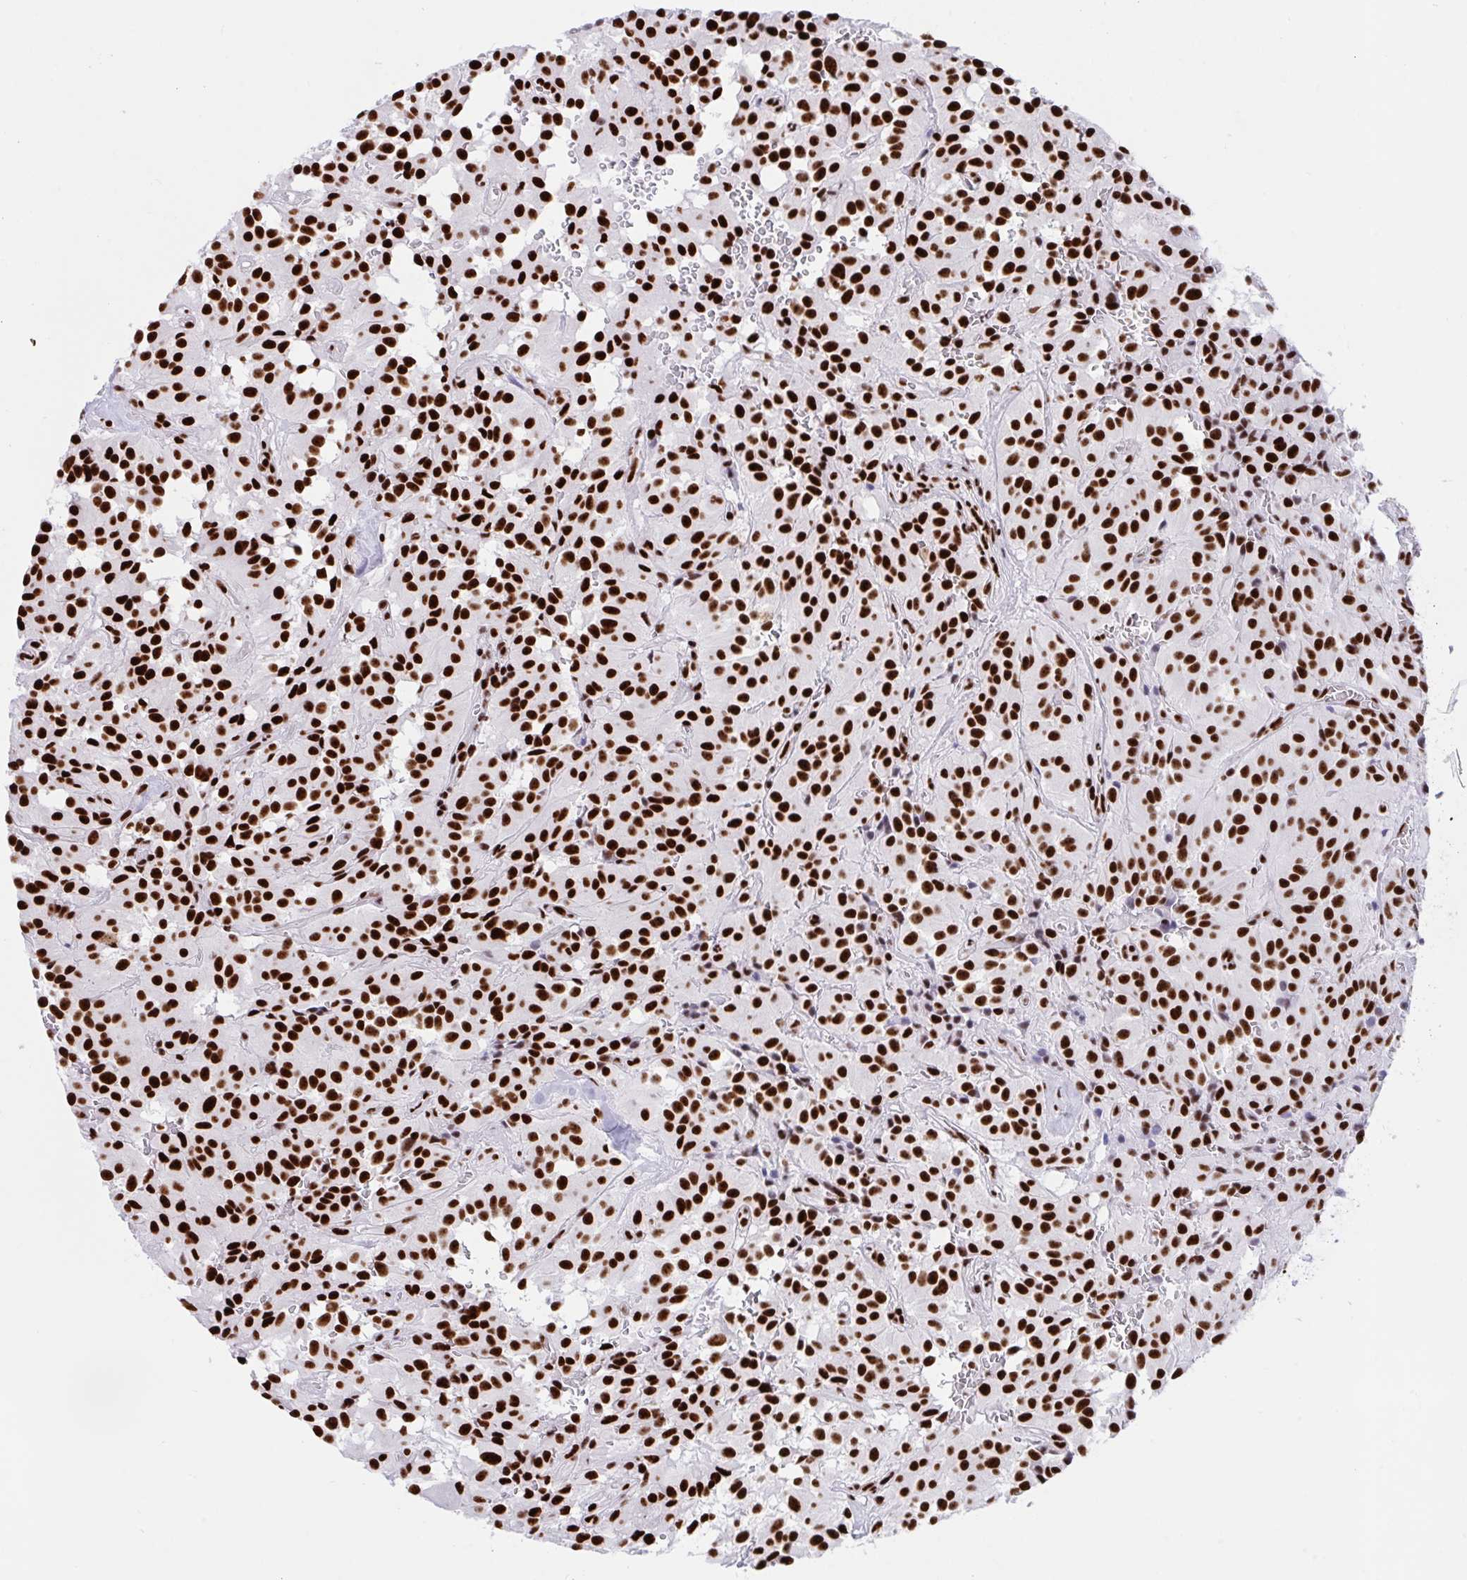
{"staining": {"intensity": "strong", "quantity": ">75%", "location": "nuclear"}, "tissue": "glioma", "cell_type": "Tumor cells", "image_type": "cancer", "snomed": [{"axis": "morphology", "description": "Glioma, malignant, Low grade"}, {"axis": "topography", "description": "Brain"}], "caption": "A high amount of strong nuclear staining is appreciated in about >75% of tumor cells in glioma tissue. The staining is performed using DAB brown chromogen to label protein expression. The nuclei are counter-stained blue using hematoxylin.", "gene": "IKZF2", "patient": {"sex": "male", "age": 42}}